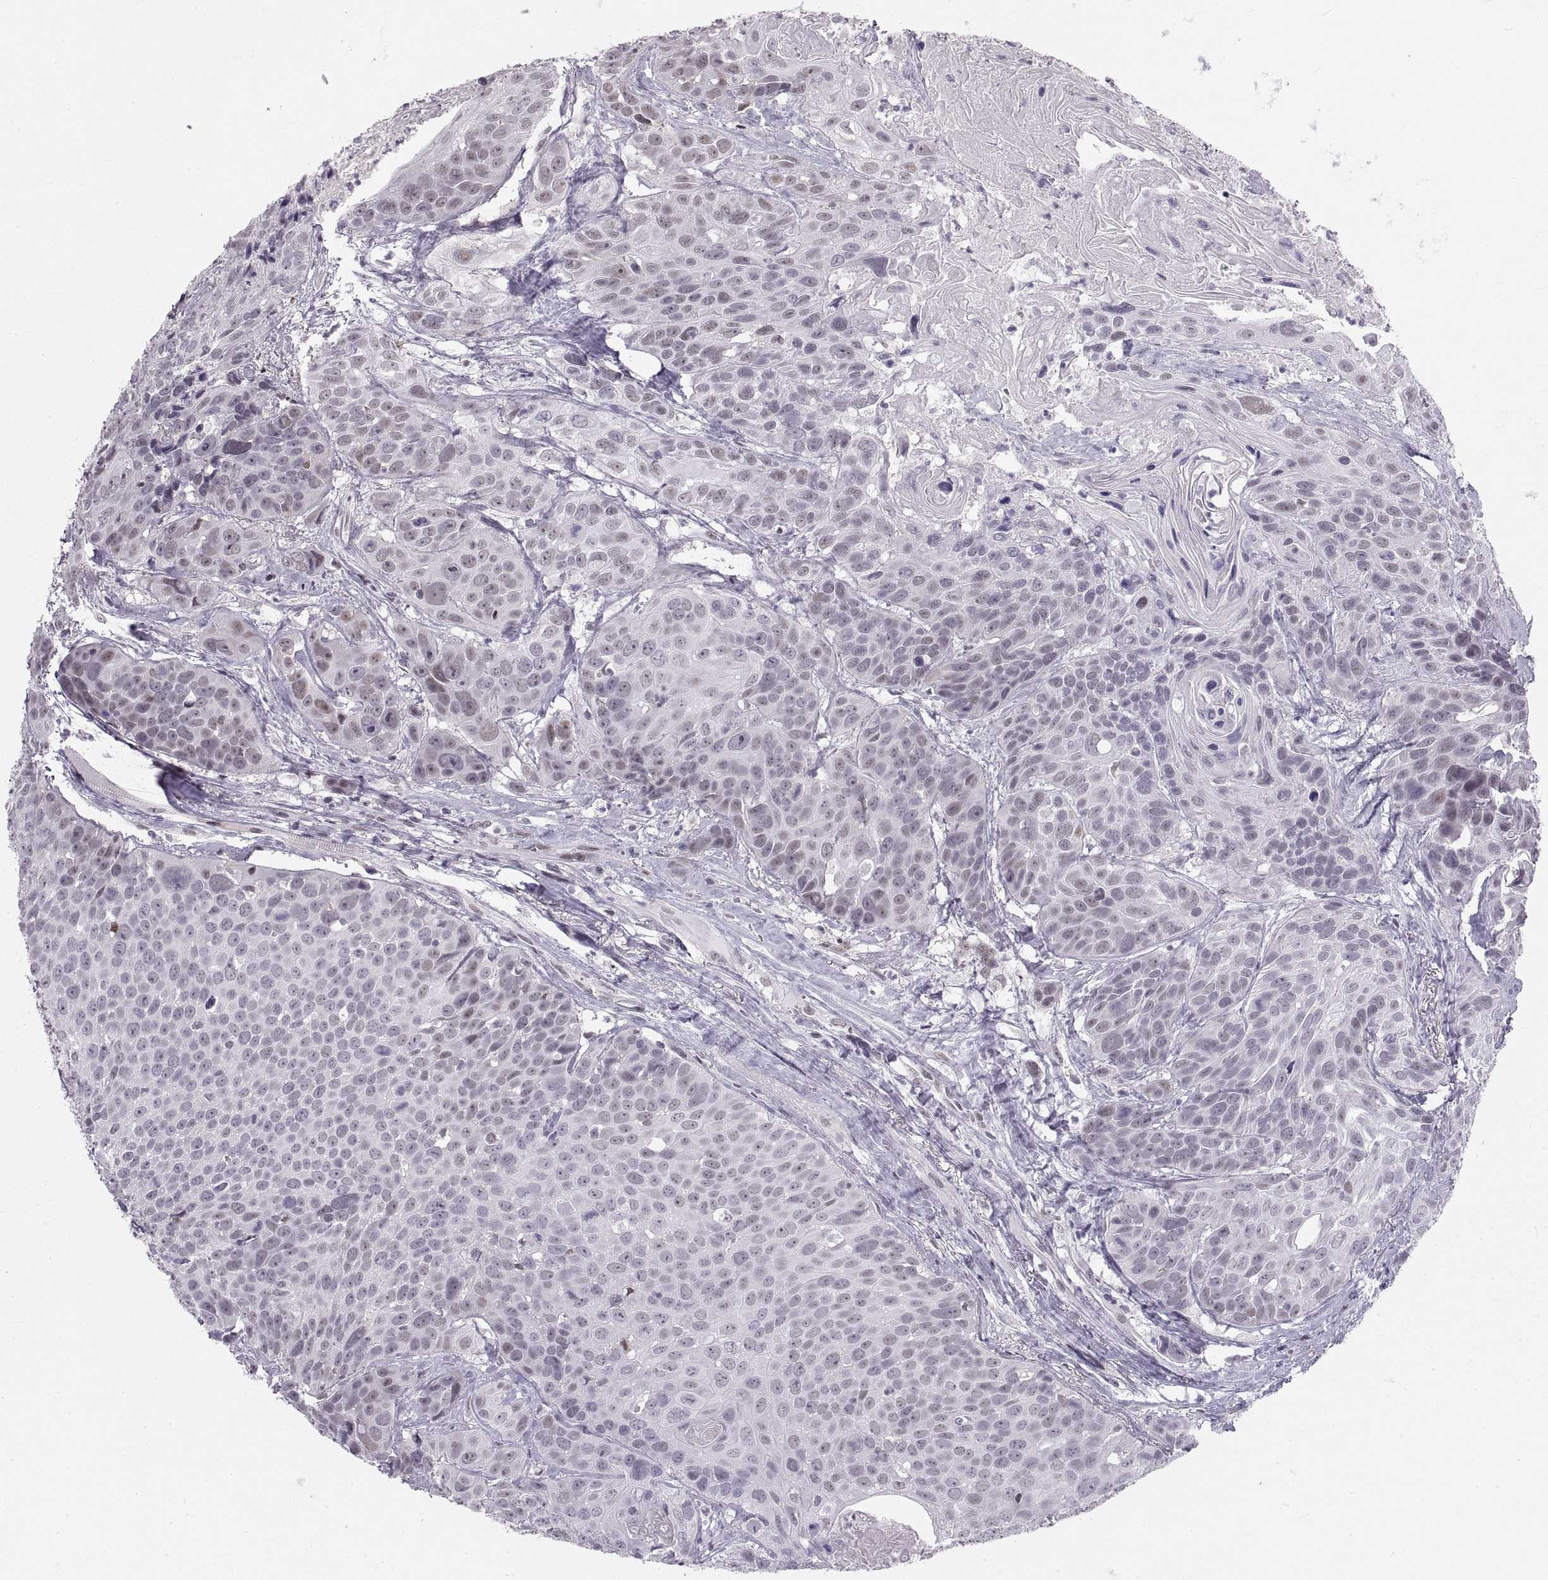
{"staining": {"intensity": "weak", "quantity": "<25%", "location": "nuclear"}, "tissue": "head and neck cancer", "cell_type": "Tumor cells", "image_type": "cancer", "snomed": [{"axis": "morphology", "description": "Squamous cell carcinoma, NOS"}, {"axis": "topography", "description": "Oral tissue"}, {"axis": "topography", "description": "Head-Neck"}], "caption": "Histopathology image shows no protein expression in tumor cells of squamous cell carcinoma (head and neck) tissue.", "gene": "NANOS3", "patient": {"sex": "male", "age": 56}}